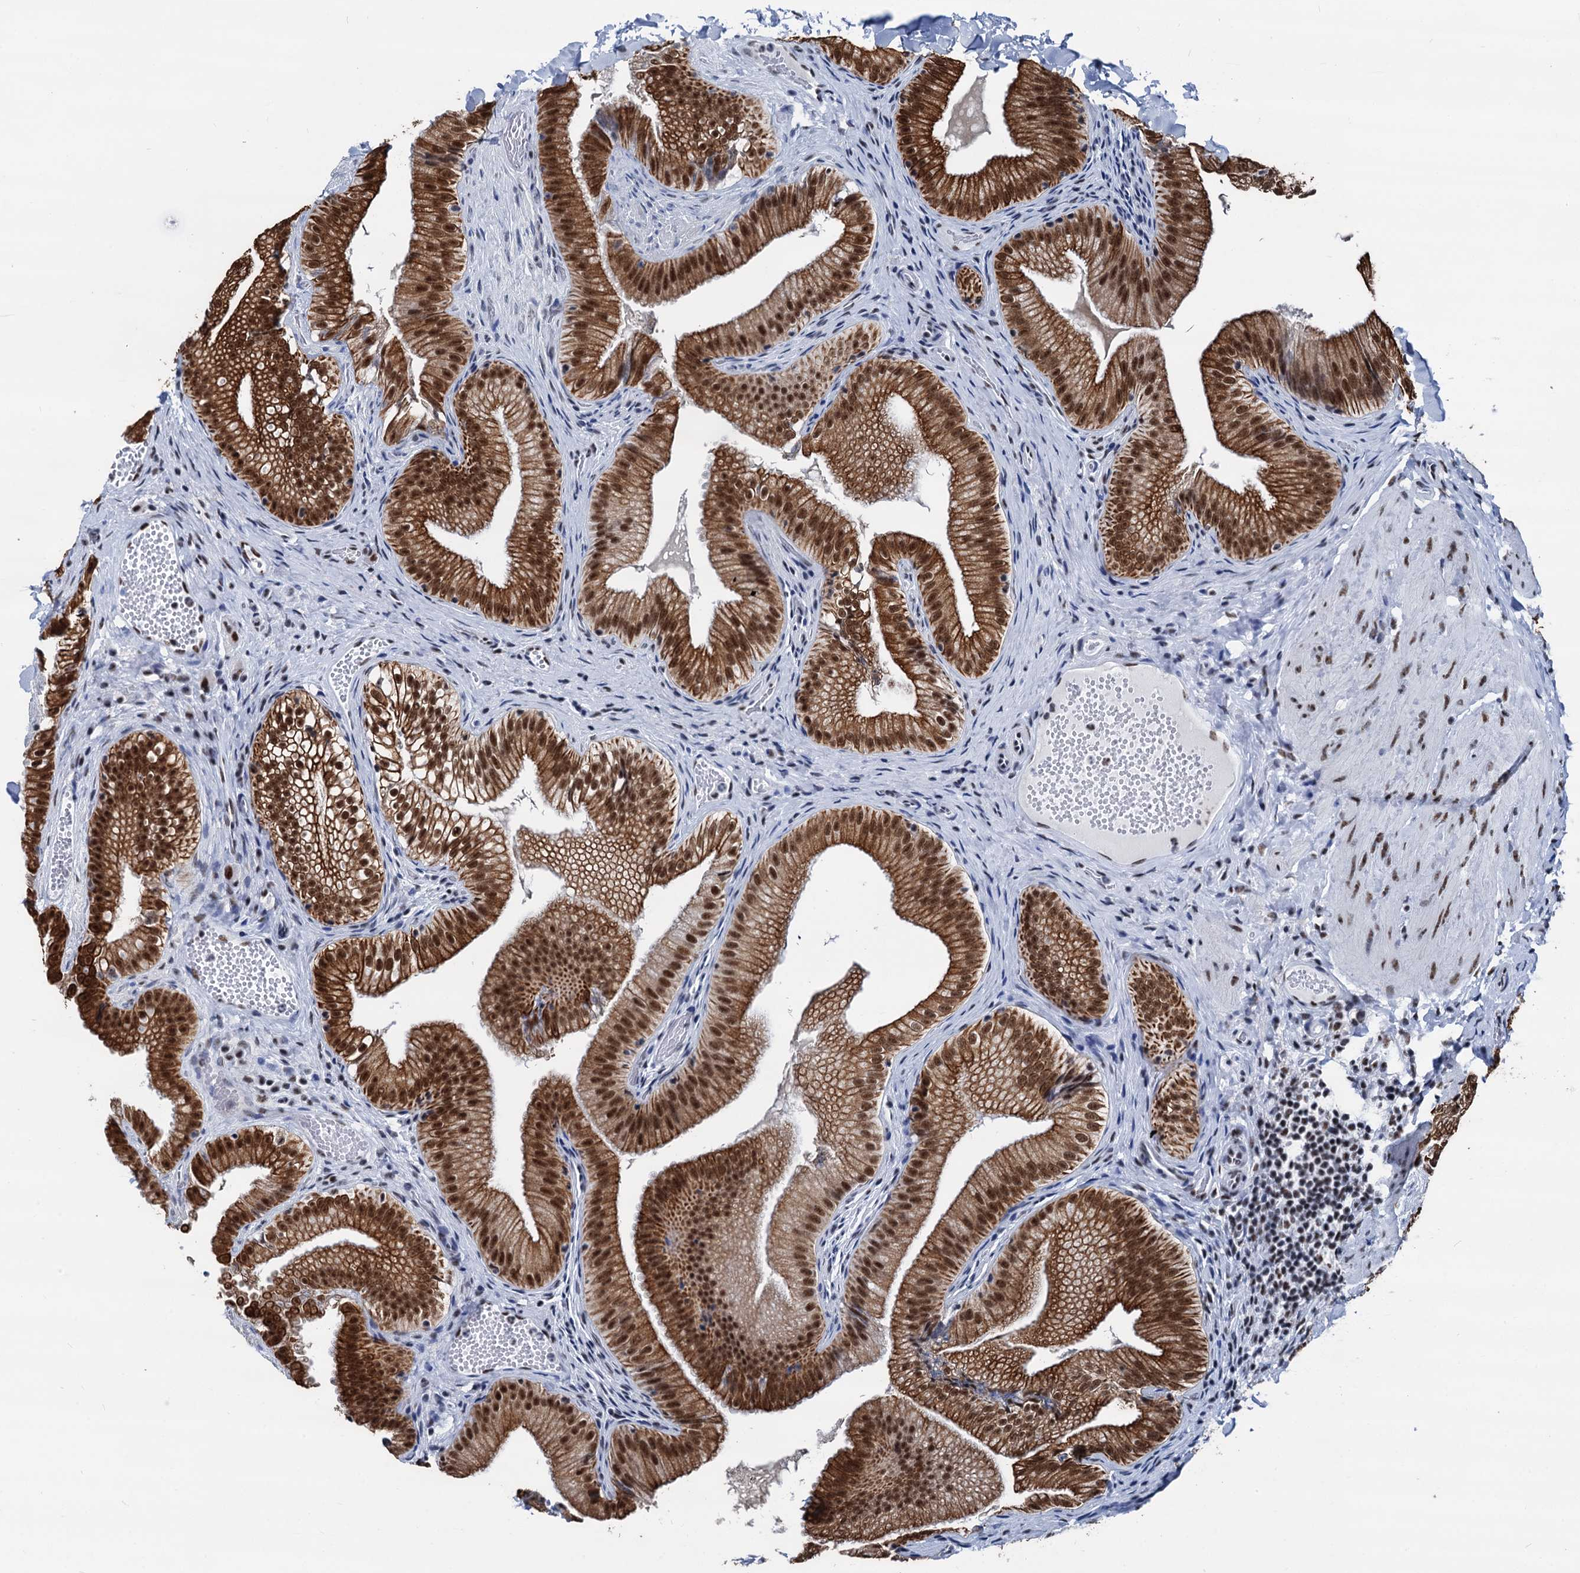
{"staining": {"intensity": "strong", "quantity": ">75%", "location": "cytoplasmic/membranous,nuclear"}, "tissue": "gallbladder", "cell_type": "Glandular cells", "image_type": "normal", "snomed": [{"axis": "morphology", "description": "Normal tissue, NOS"}, {"axis": "topography", "description": "Gallbladder"}], "caption": "The micrograph demonstrates a brown stain indicating the presence of a protein in the cytoplasmic/membranous,nuclear of glandular cells in gallbladder. (DAB = brown stain, brightfield microscopy at high magnification).", "gene": "DDX23", "patient": {"sex": "female", "age": 30}}